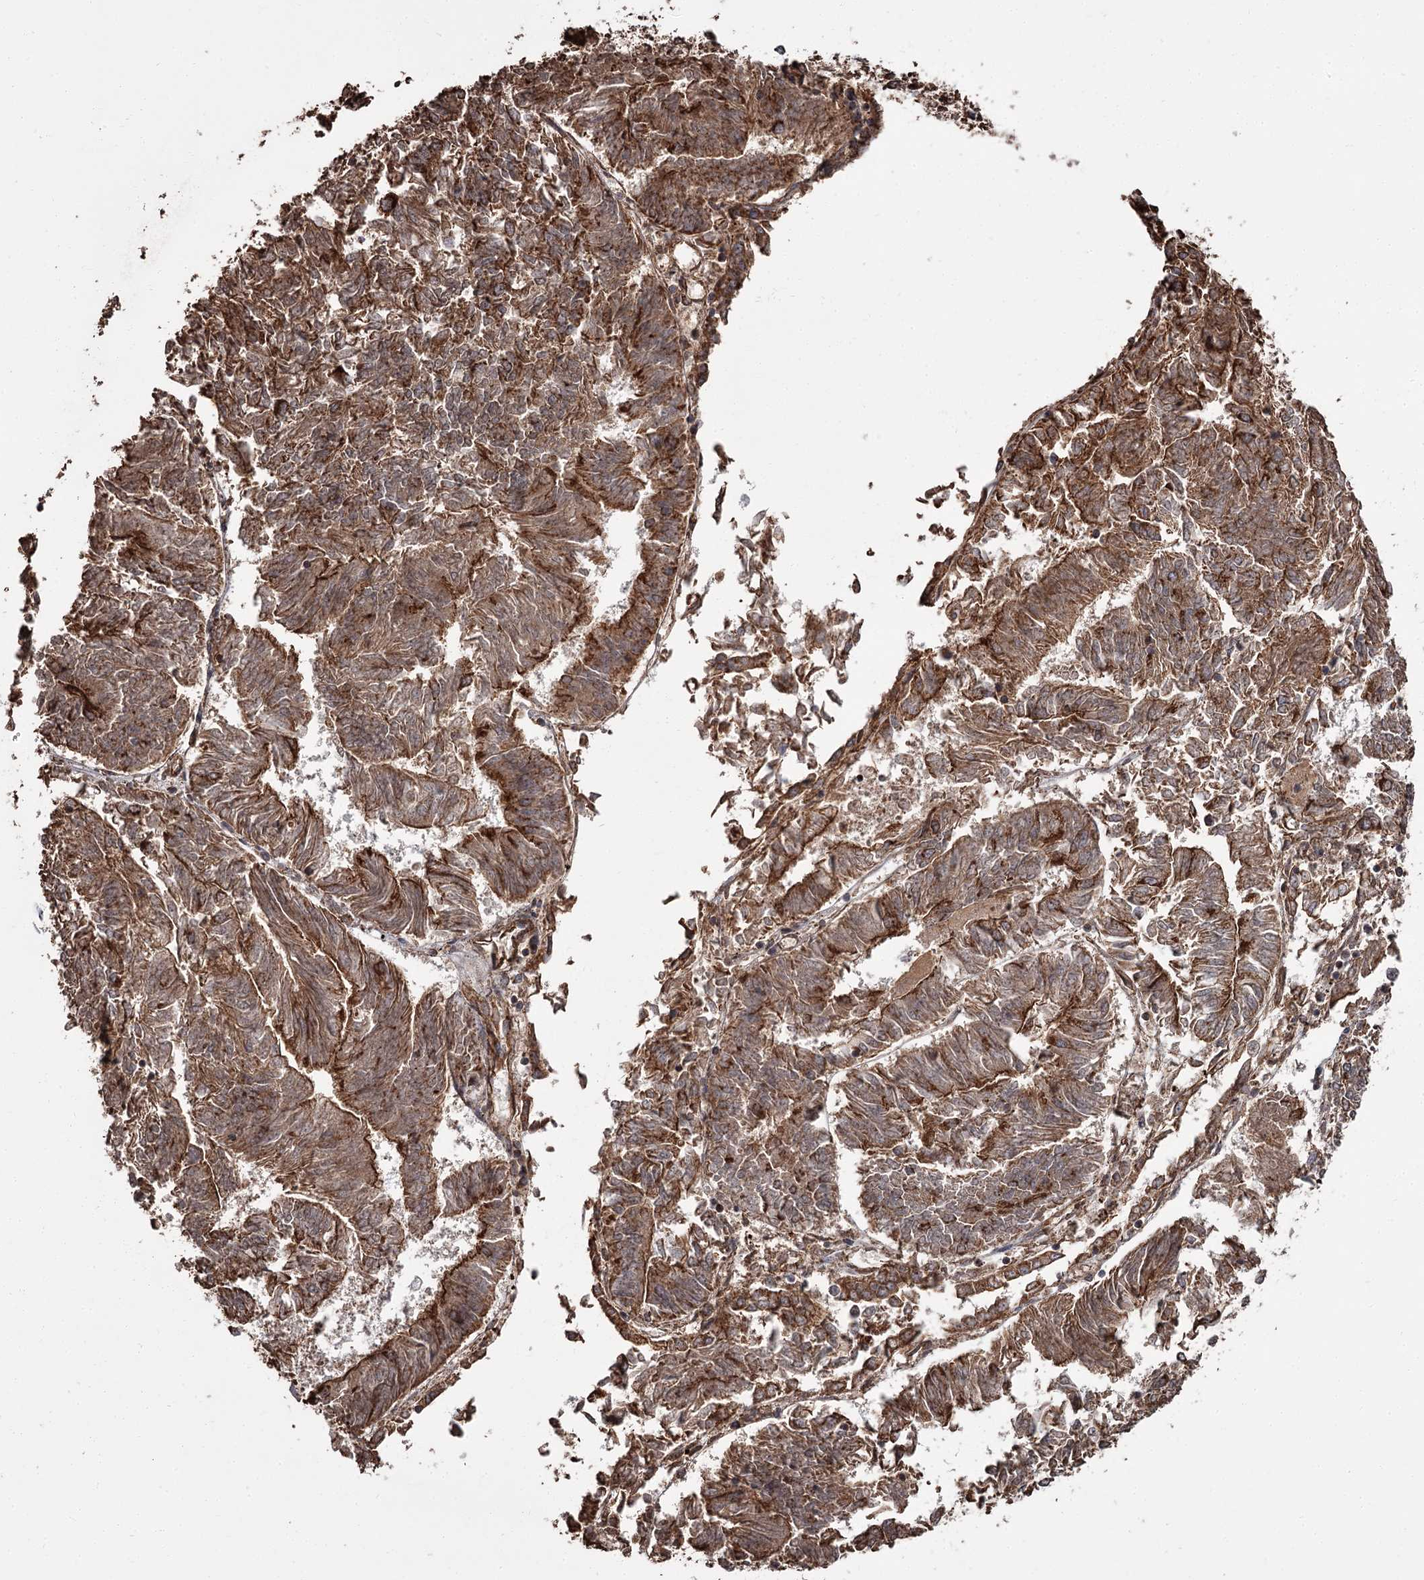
{"staining": {"intensity": "strong", "quantity": ">75%", "location": "cytoplasmic/membranous"}, "tissue": "endometrial cancer", "cell_type": "Tumor cells", "image_type": "cancer", "snomed": [{"axis": "morphology", "description": "Adenocarcinoma, NOS"}, {"axis": "topography", "description": "Endometrium"}], "caption": "Endometrial adenocarcinoma stained with a brown dye shows strong cytoplasmic/membranous positive expression in approximately >75% of tumor cells.", "gene": "THAP9", "patient": {"sex": "female", "age": 58}}